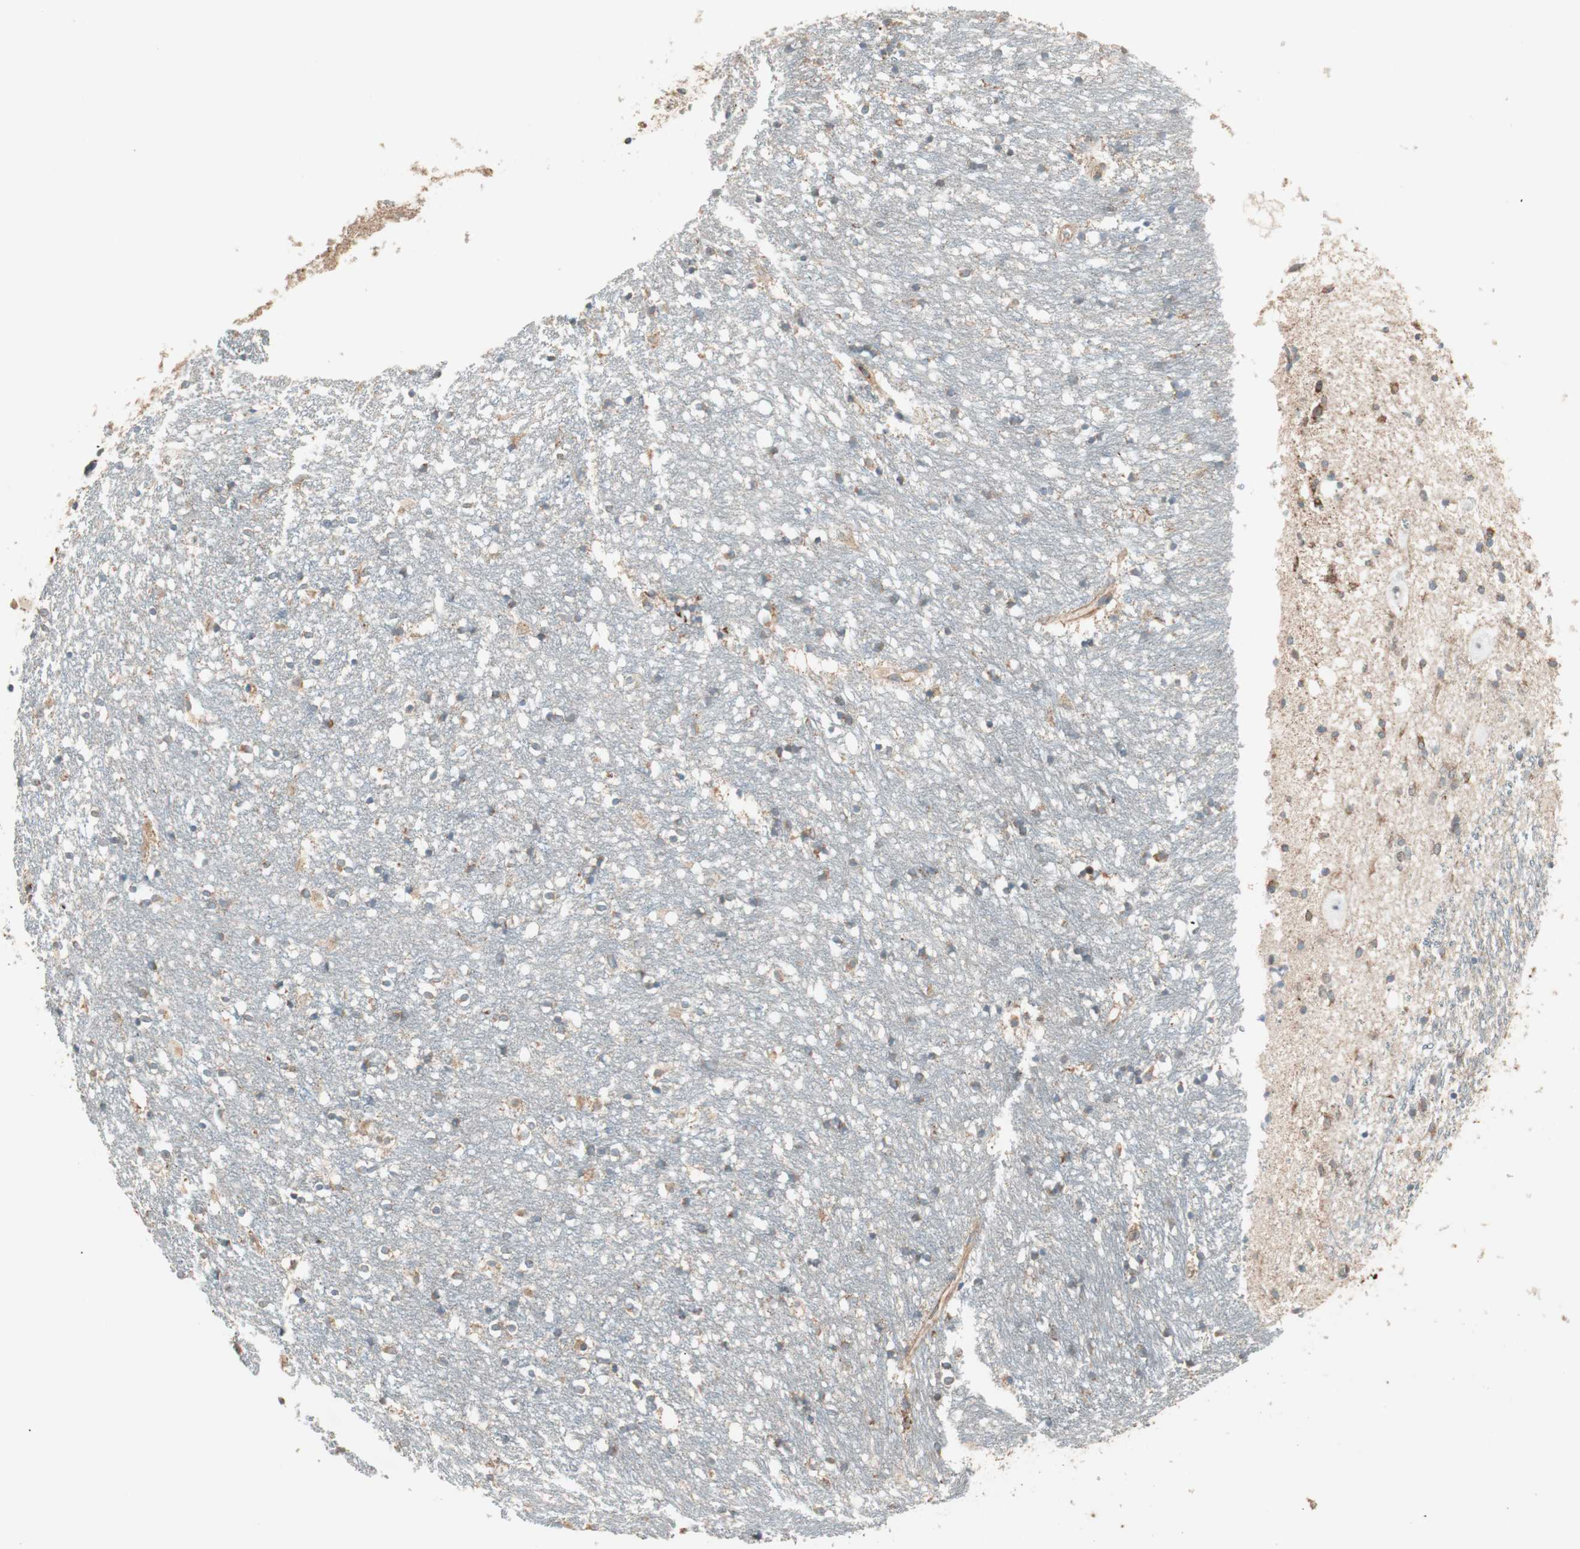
{"staining": {"intensity": "moderate", "quantity": "25%-75%", "location": "cytoplasmic/membranous"}, "tissue": "caudate", "cell_type": "Glial cells", "image_type": "normal", "snomed": [{"axis": "morphology", "description": "Normal tissue, NOS"}, {"axis": "topography", "description": "Lateral ventricle wall"}], "caption": "Immunohistochemical staining of benign caudate displays 25%-75% levels of moderate cytoplasmic/membranous protein expression in about 25%-75% of glial cells. (brown staining indicates protein expression, while blue staining denotes nuclei).", "gene": "CC2D1A", "patient": {"sex": "female", "age": 54}}